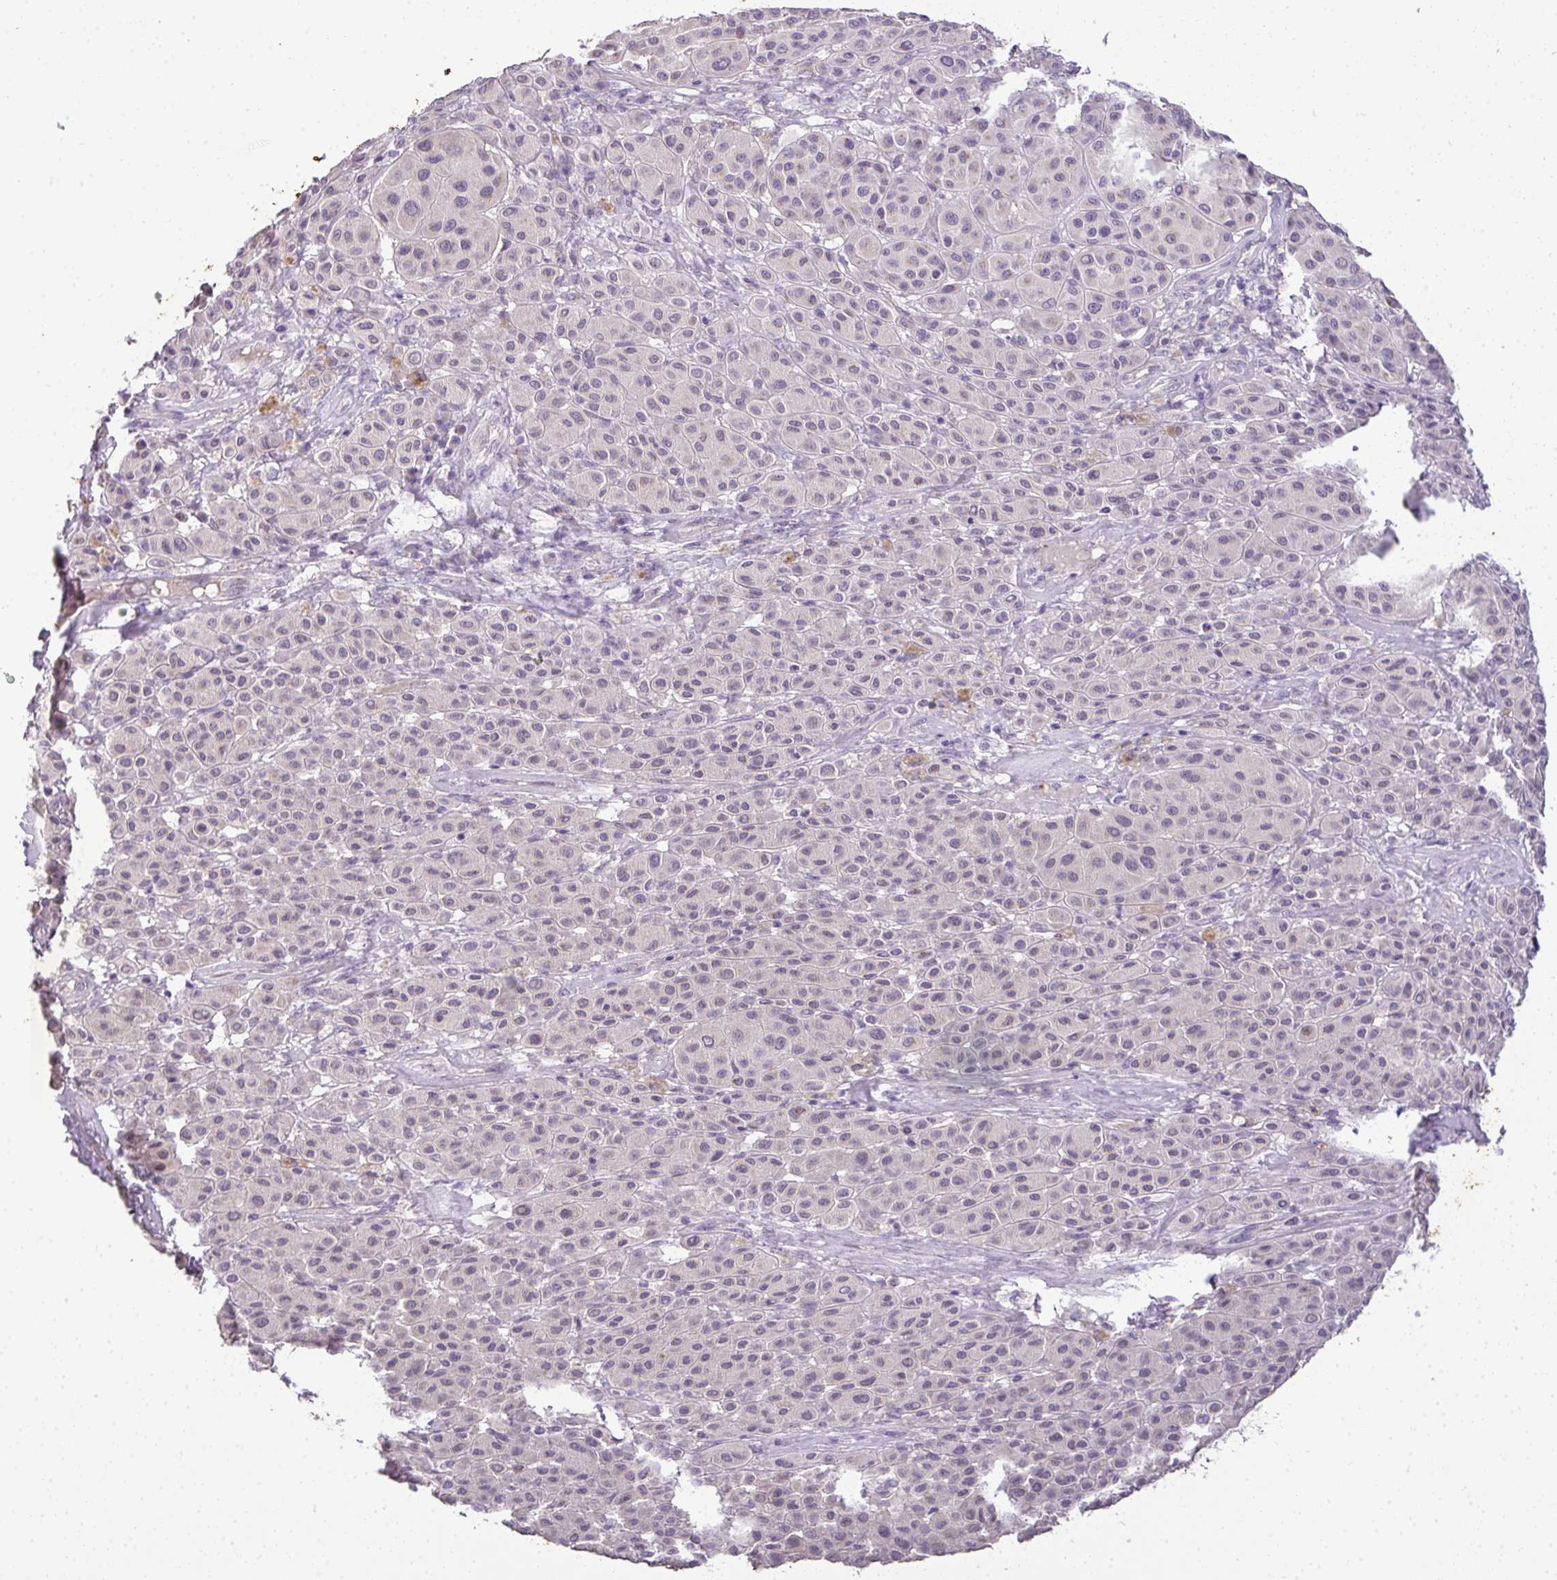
{"staining": {"intensity": "negative", "quantity": "none", "location": "none"}, "tissue": "melanoma", "cell_type": "Tumor cells", "image_type": "cancer", "snomed": [{"axis": "morphology", "description": "Malignant melanoma, Metastatic site"}, {"axis": "topography", "description": "Smooth muscle"}], "caption": "Tumor cells show no significant protein positivity in malignant melanoma (metastatic site). (Immunohistochemistry, brightfield microscopy, high magnification).", "gene": "CMPK1", "patient": {"sex": "male", "age": 41}}